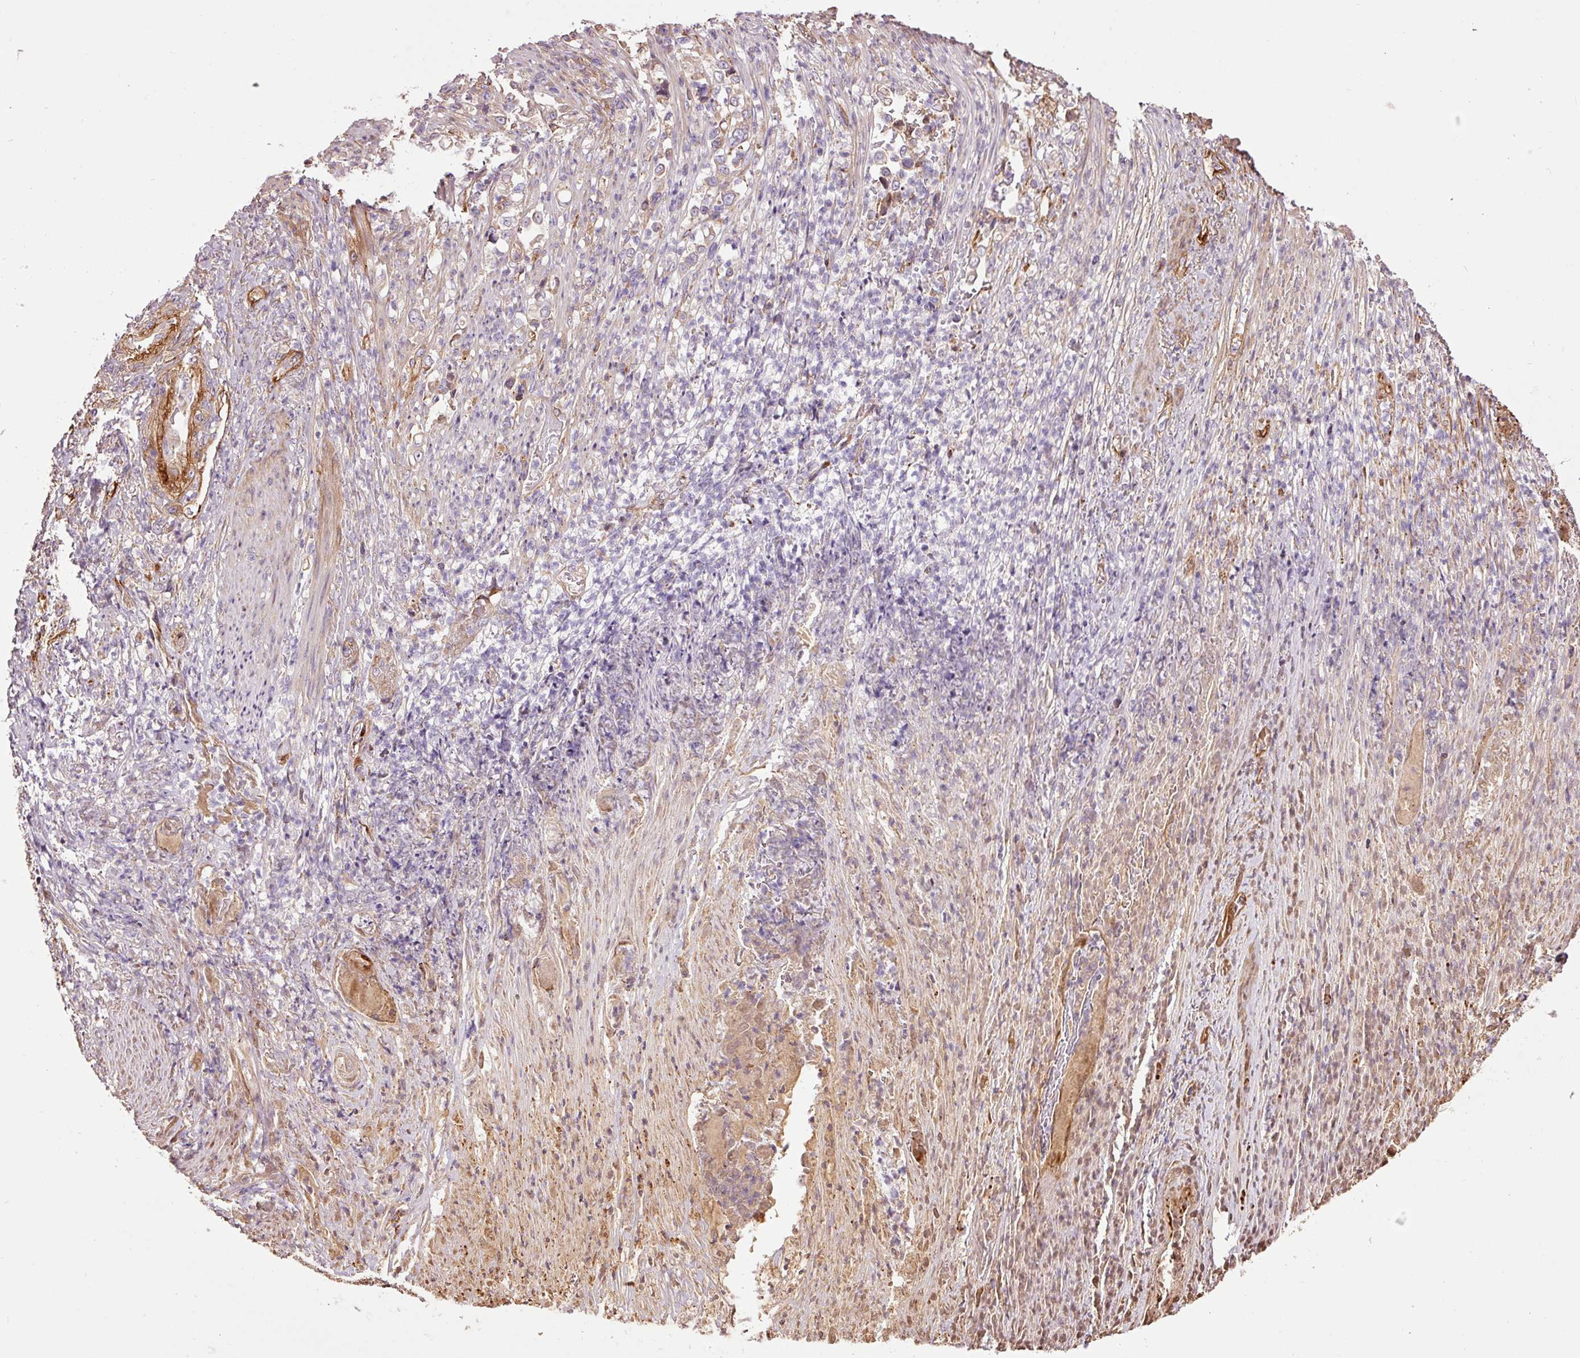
{"staining": {"intensity": "negative", "quantity": "none", "location": "none"}, "tissue": "stomach cancer", "cell_type": "Tumor cells", "image_type": "cancer", "snomed": [{"axis": "morphology", "description": "Normal tissue, NOS"}, {"axis": "morphology", "description": "Adenocarcinoma, NOS"}, {"axis": "topography", "description": "Stomach"}], "caption": "Human stomach adenocarcinoma stained for a protein using IHC exhibits no staining in tumor cells.", "gene": "NID2", "patient": {"sex": "female", "age": 79}}